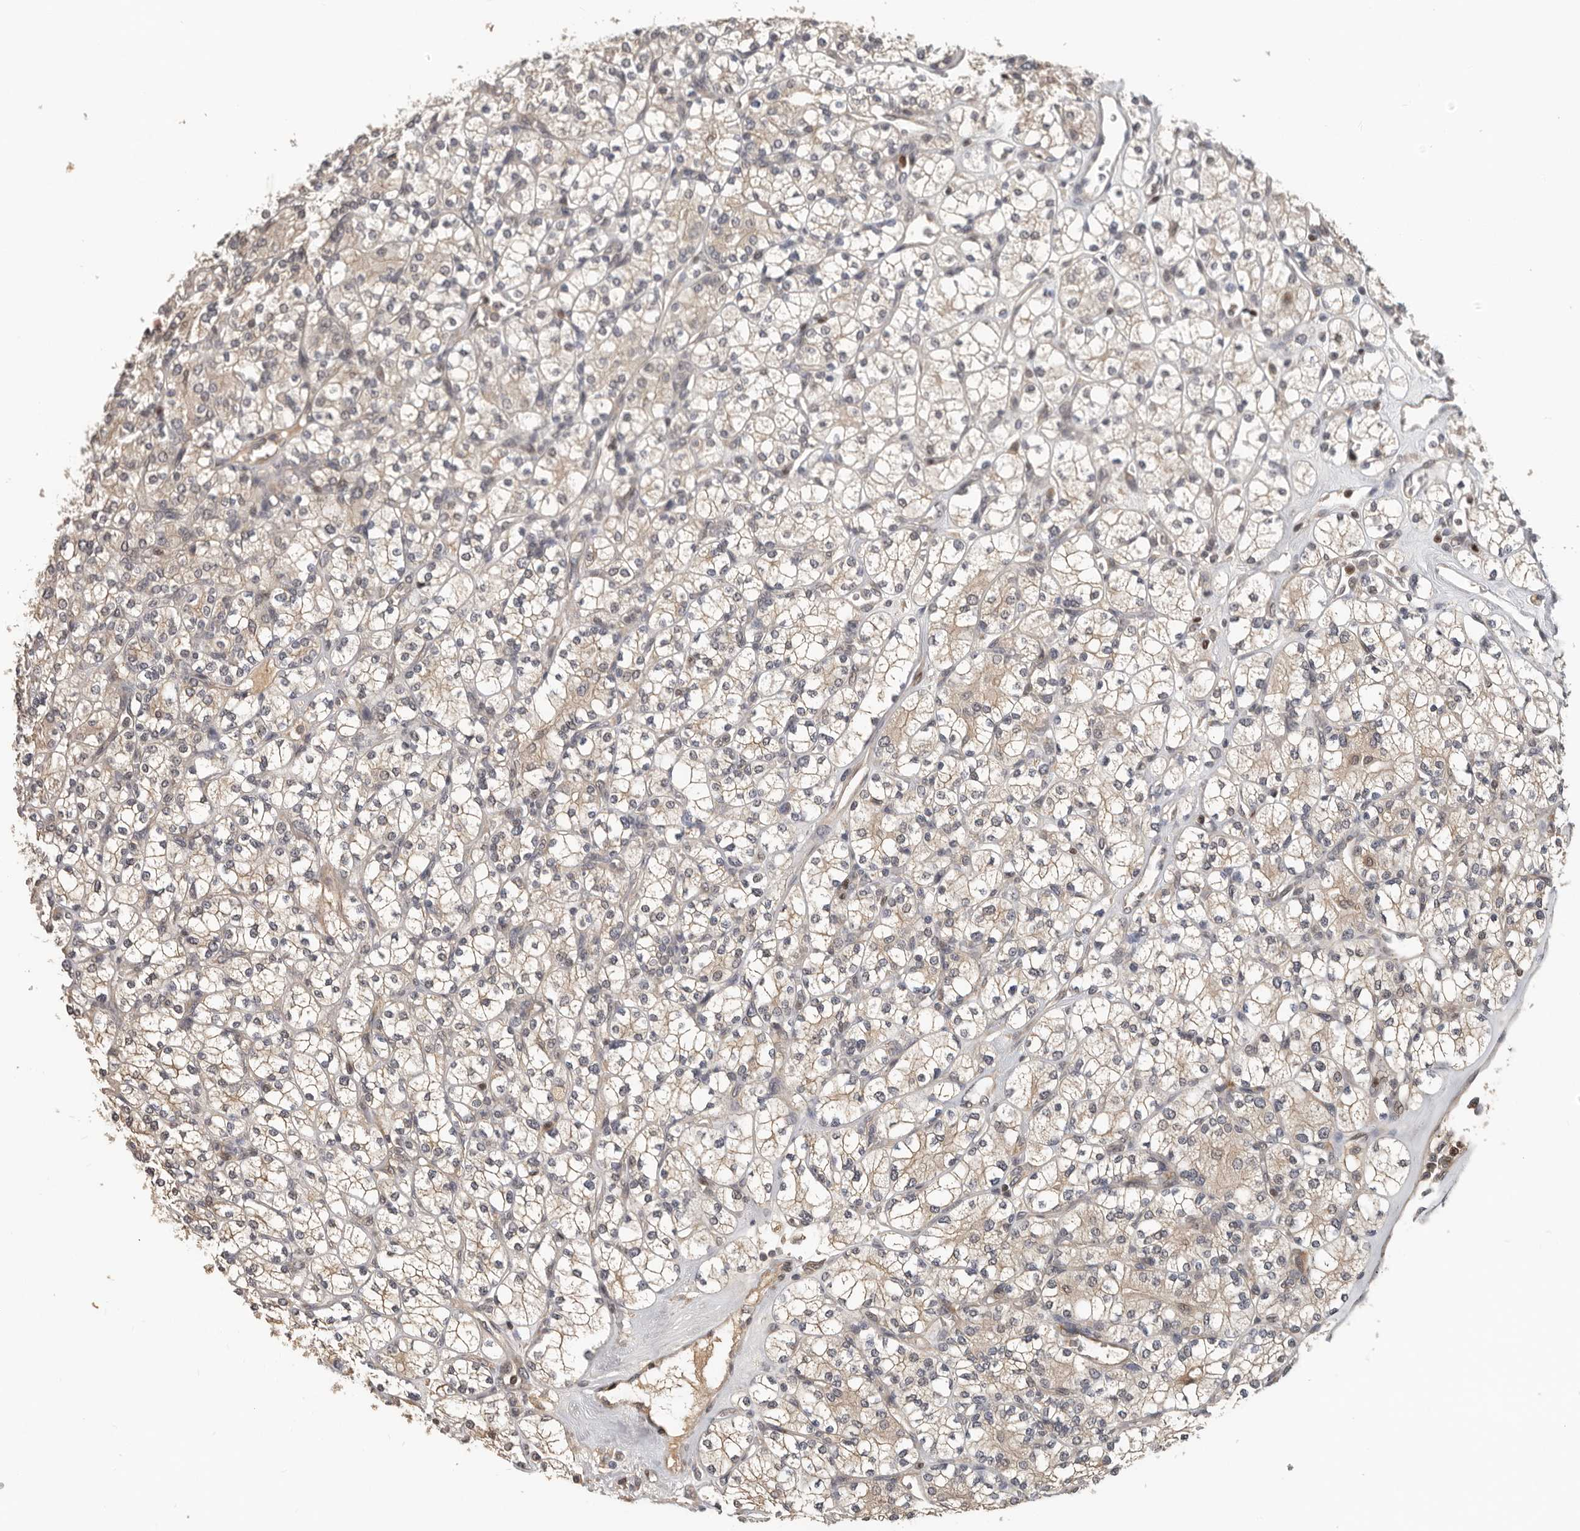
{"staining": {"intensity": "weak", "quantity": "<25%", "location": "cytoplasmic/membranous"}, "tissue": "renal cancer", "cell_type": "Tumor cells", "image_type": "cancer", "snomed": [{"axis": "morphology", "description": "Adenocarcinoma, NOS"}, {"axis": "topography", "description": "Kidney"}], "caption": "Micrograph shows no protein positivity in tumor cells of renal adenocarcinoma tissue.", "gene": "HENMT1", "patient": {"sex": "male", "age": 77}}